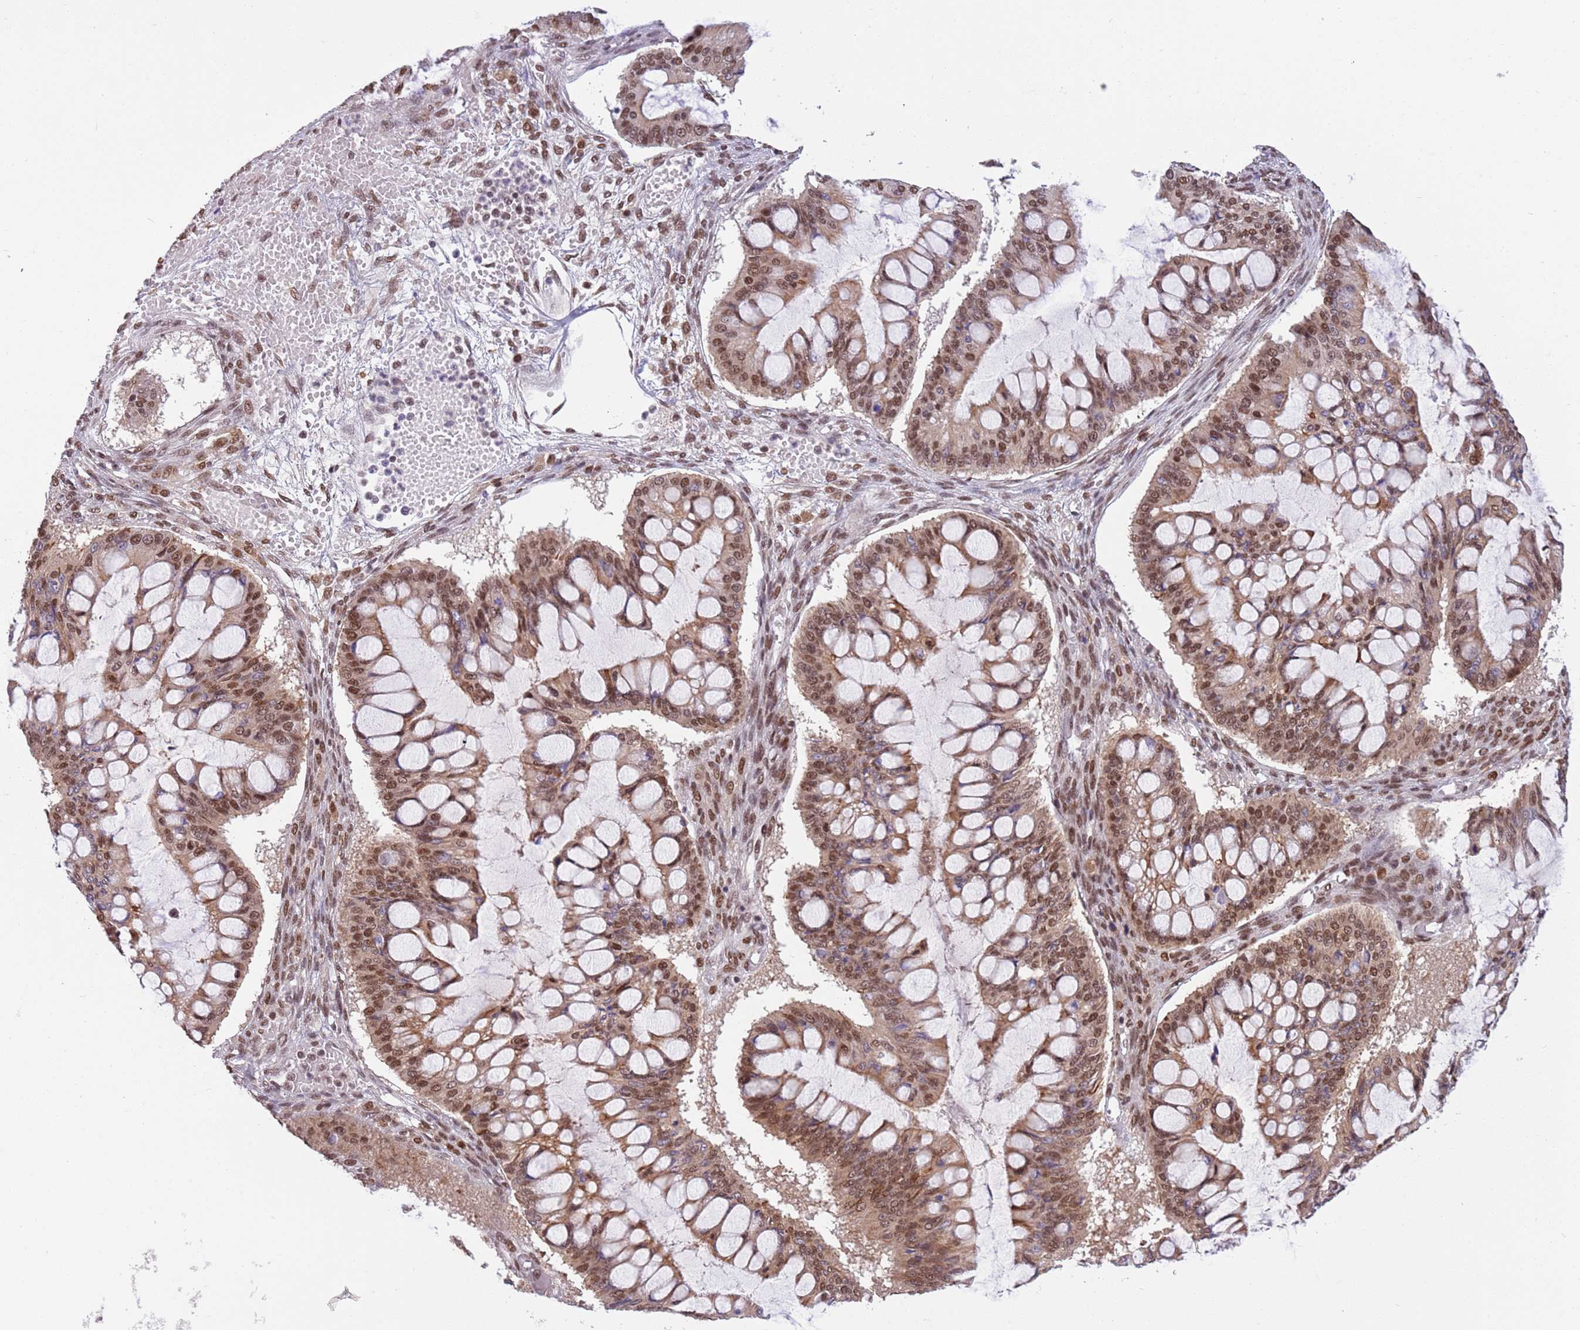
{"staining": {"intensity": "moderate", "quantity": ">75%", "location": "nuclear"}, "tissue": "ovarian cancer", "cell_type": "Tumor cells", "image_type": "cancer", "snomed": [{"axis": "morphology", "description": "Cystadenocarcinoma, mucinous, NOS"}, {"axis": "topography", "description": "Ovary"}], "caption": "Immunohistochemical staining of ovarian cancer exhibits moderate nuclear protein staining in approximately >75% of tumor cells.", "gene": "TRIM32", "patient": {"sex": "female", "age": 73}}